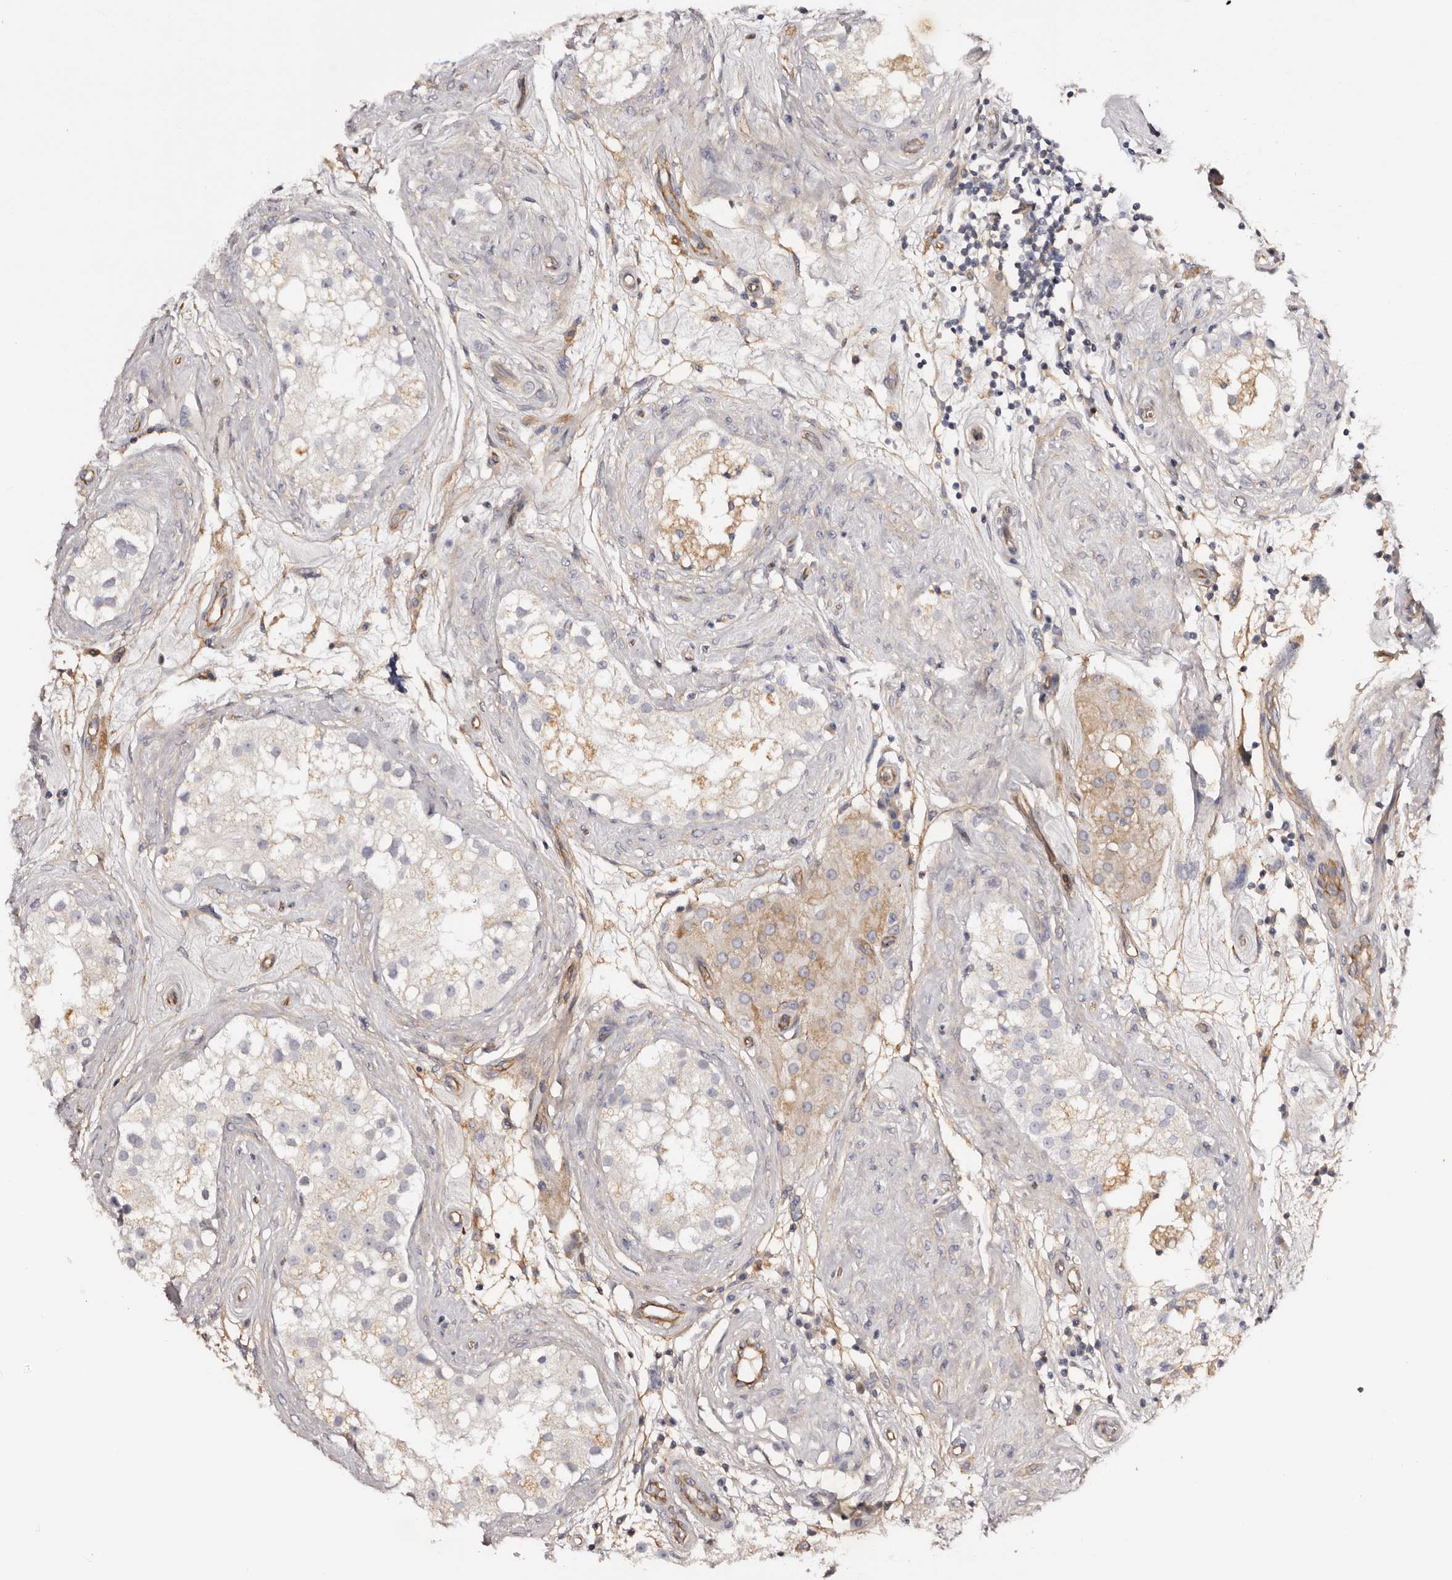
{"staining": {"intensity": "negative", "quantity": "none", "location": "none"}, "tissue": "testis", "cell_type": "Cells in seminiferous ducts", "image_type": "normal", "snomed": [{"axis": "morphology", "description": "Normal tissue, NOS"}, {"axis": "topography", "description": "Testis"}], "caption": "DAB (3,3'-diaminobenzidine) immunohistochemical staining of unremarkable human testis exhibits no significant staining in cells in seminiferous ducts. (Immunohistochemistry (ihc), brightfield microscopy, high magnification).", "gene": "DMRT2", "patient": {"sex": "male", "age": 84}}